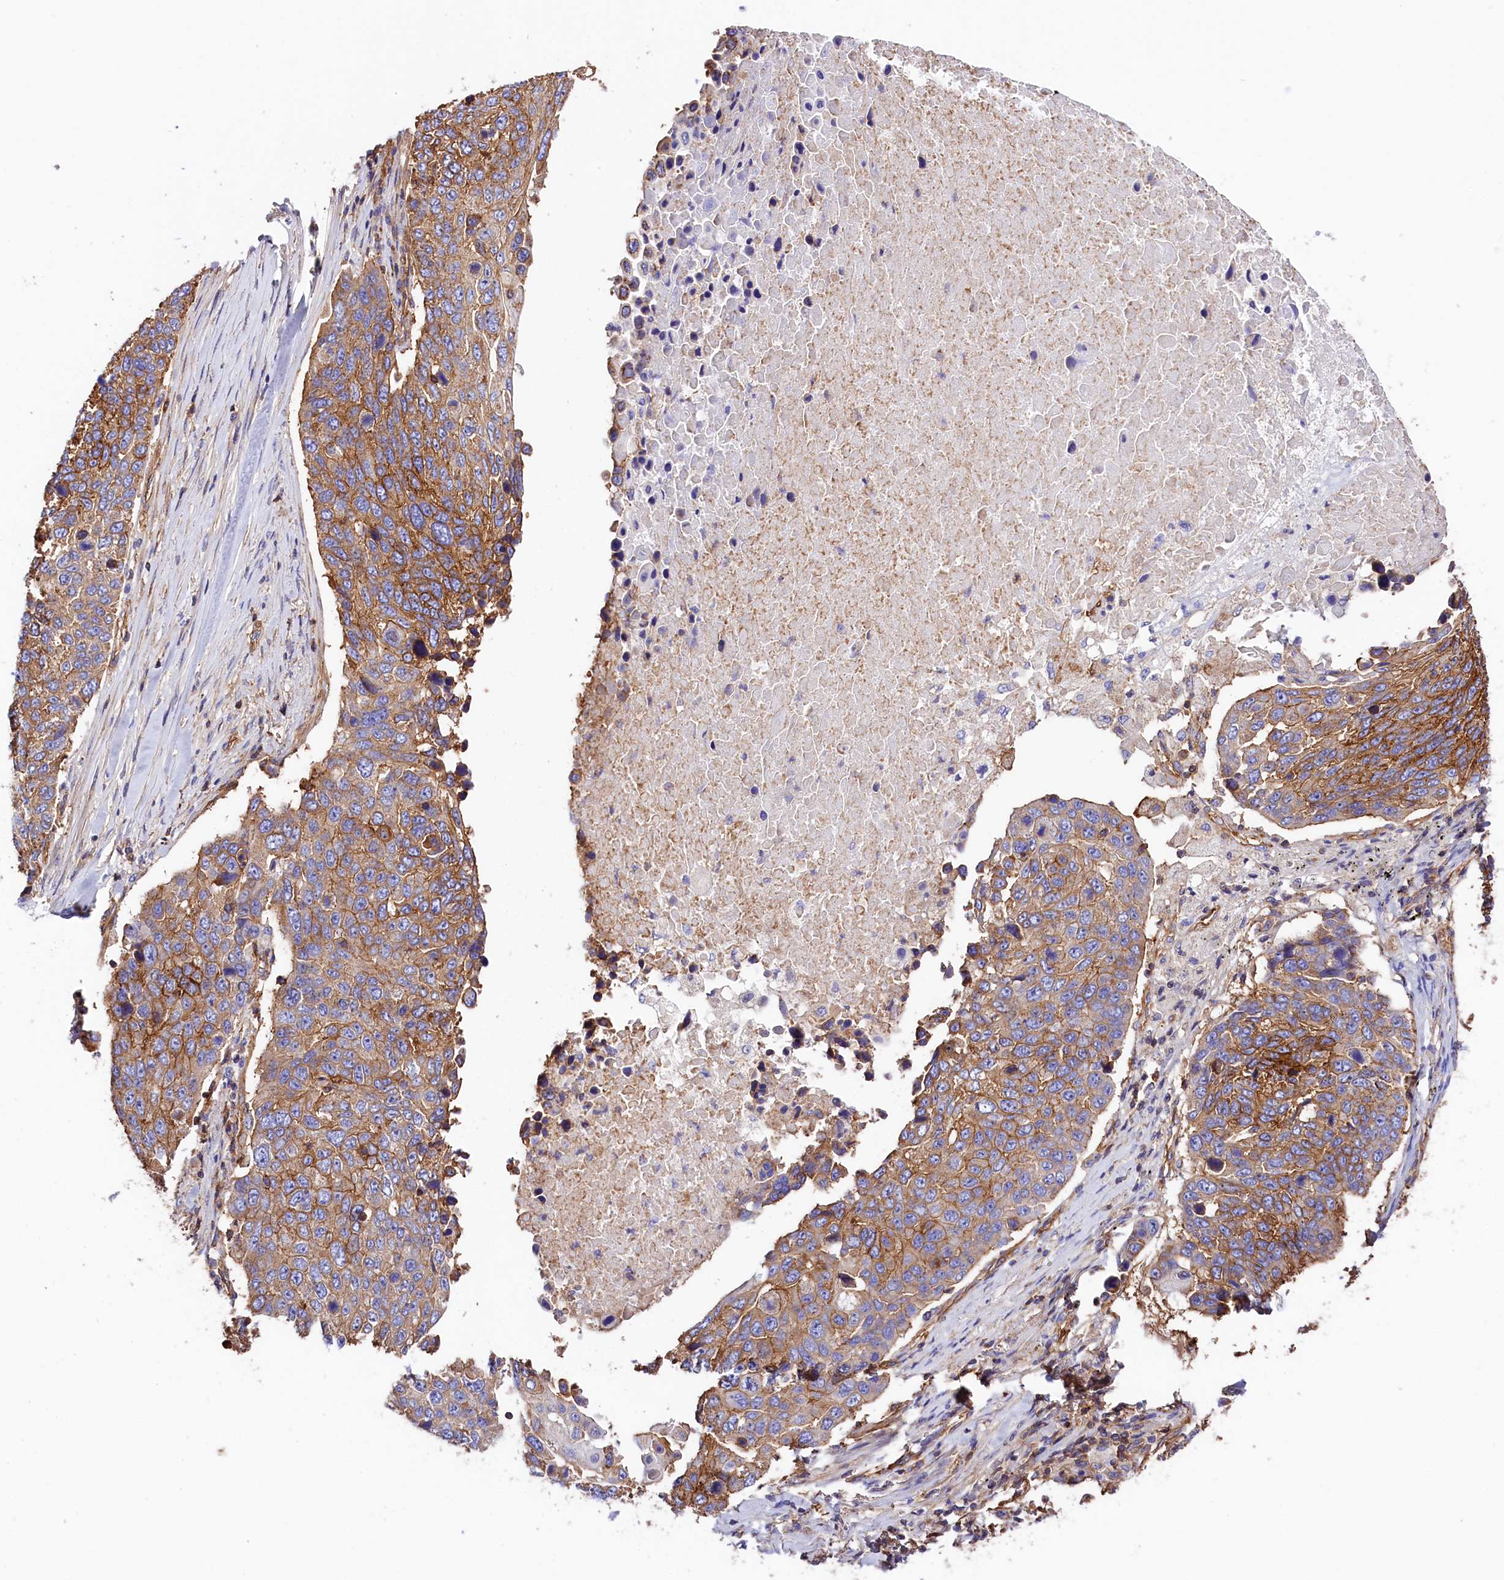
{"staining": {"intensity": "moderate", "quantity": ">75%", "location": "cytoplasmic/membranous"}, "tissue": "lung cancer", "cell_type": "Tumor cells", "image_type": "cancer", "snomed": [{"axis": "morphology", "description": "Squamous cell carcinoma, NOS"}, {"axis": "topography", "description": "Lung"}], "caption": "This is an image of immunohistochemistry staining of lung cancer (squamous cell carcinoma), which shows moderate positivity in the cytoplasmic/membranous of tumor cells.", "gene": "ATP2B4", "patient": {"sex": "male", "age": 66}}